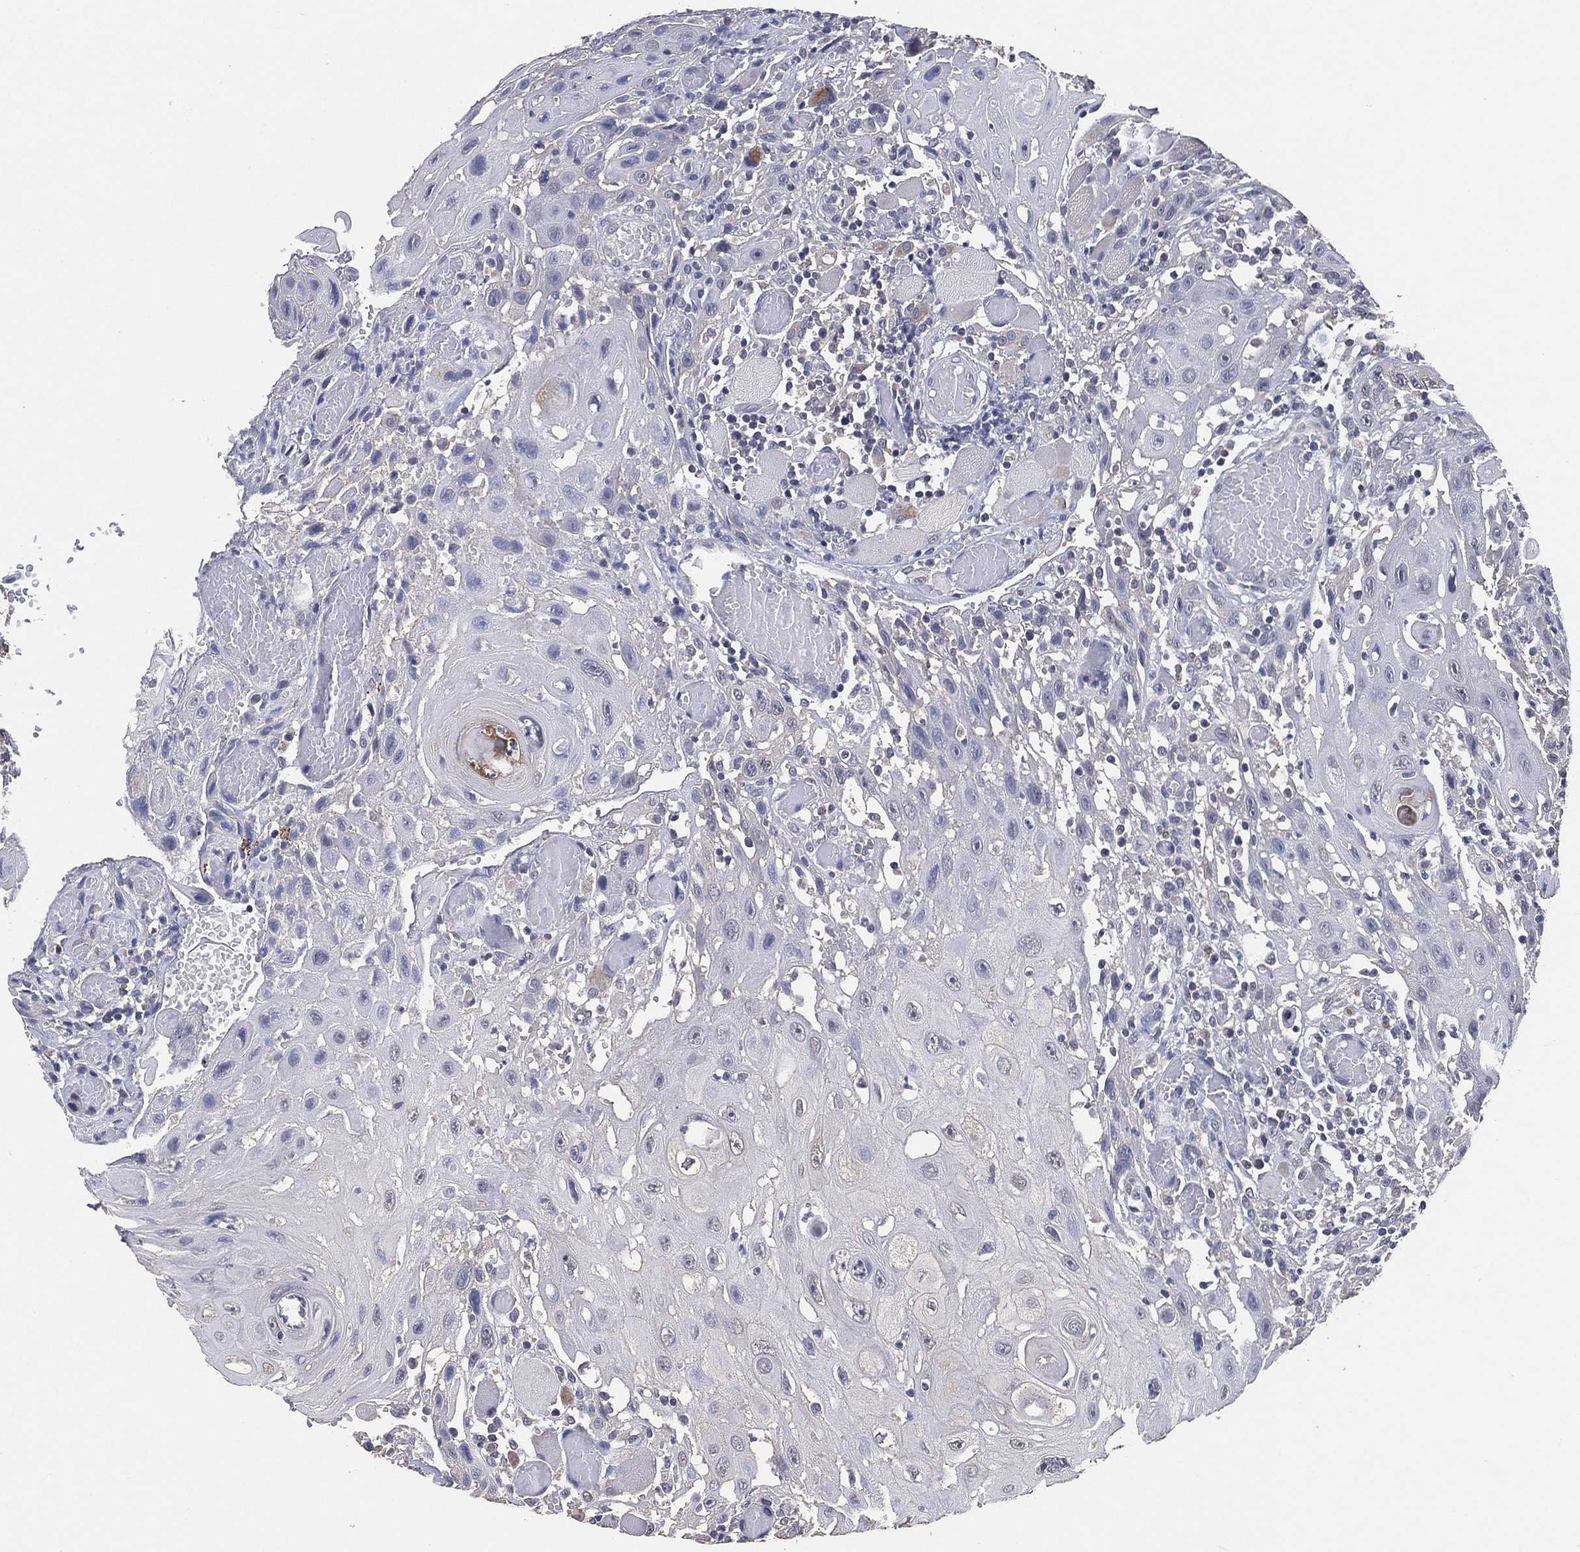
{"staining": {"intensity": "negative", "quantity": "none", "location": "none"}, "tissue": "head and neck cancer", "cell_type": "Tumor cells", "image_type": "cancer", "snomed": [{"axis": "morphology", "description": "Normal tissue, NOS"}, {"axis": "morphology", "description": "Squamous cell carcinoma, NOS"}, {"axis": "topography", "description": "Oral tissue"}, {"axis": "topography", "description": "Head-Neck"}], "caption": "Immunohistochemistry (IHC) of squamous cell carcinoma (head and neck) reveals no staining in tumor cells.", "gene": "KLK5", "patient": {"sex": "male", "age": 71}}